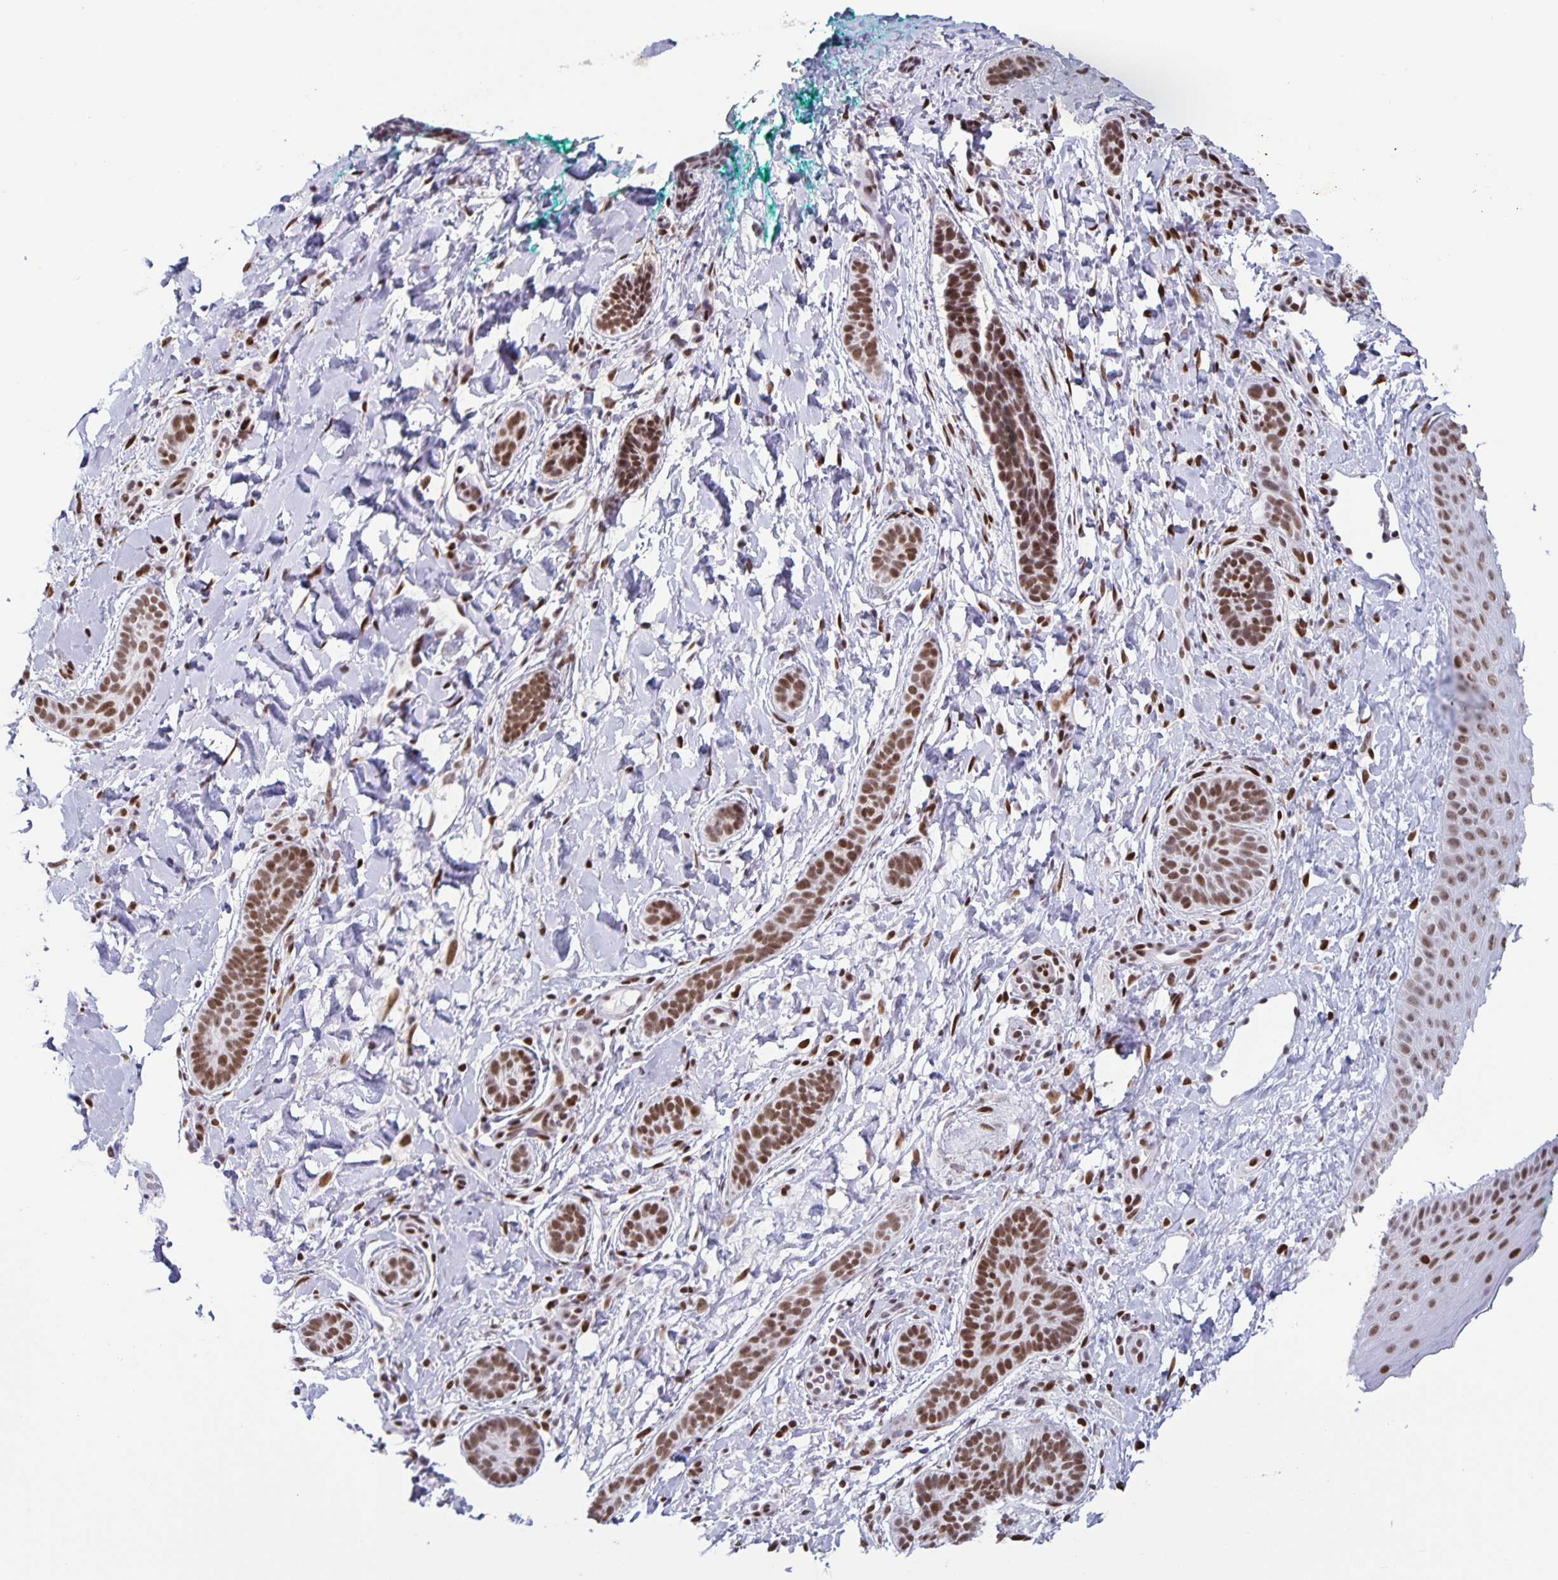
{"staining": {"intensity": "strong", "quantity": ">75%", "location": "nuclear"}, "tissue": "skin cancer", "cell_type": "Tumor cells", "image_type": "cancer", "snomed": [{"axis": "morphology", "description": "Basal cell carcinoma"}, {"axis": "topography", "description": "Skin"}], "caption": "Tumor cells reveal high levels of strong nuclear staining in approximately >75% of cells in human skin cancer.", "gene": "JUND", "patient": {"sex": "male", "age": 63}}